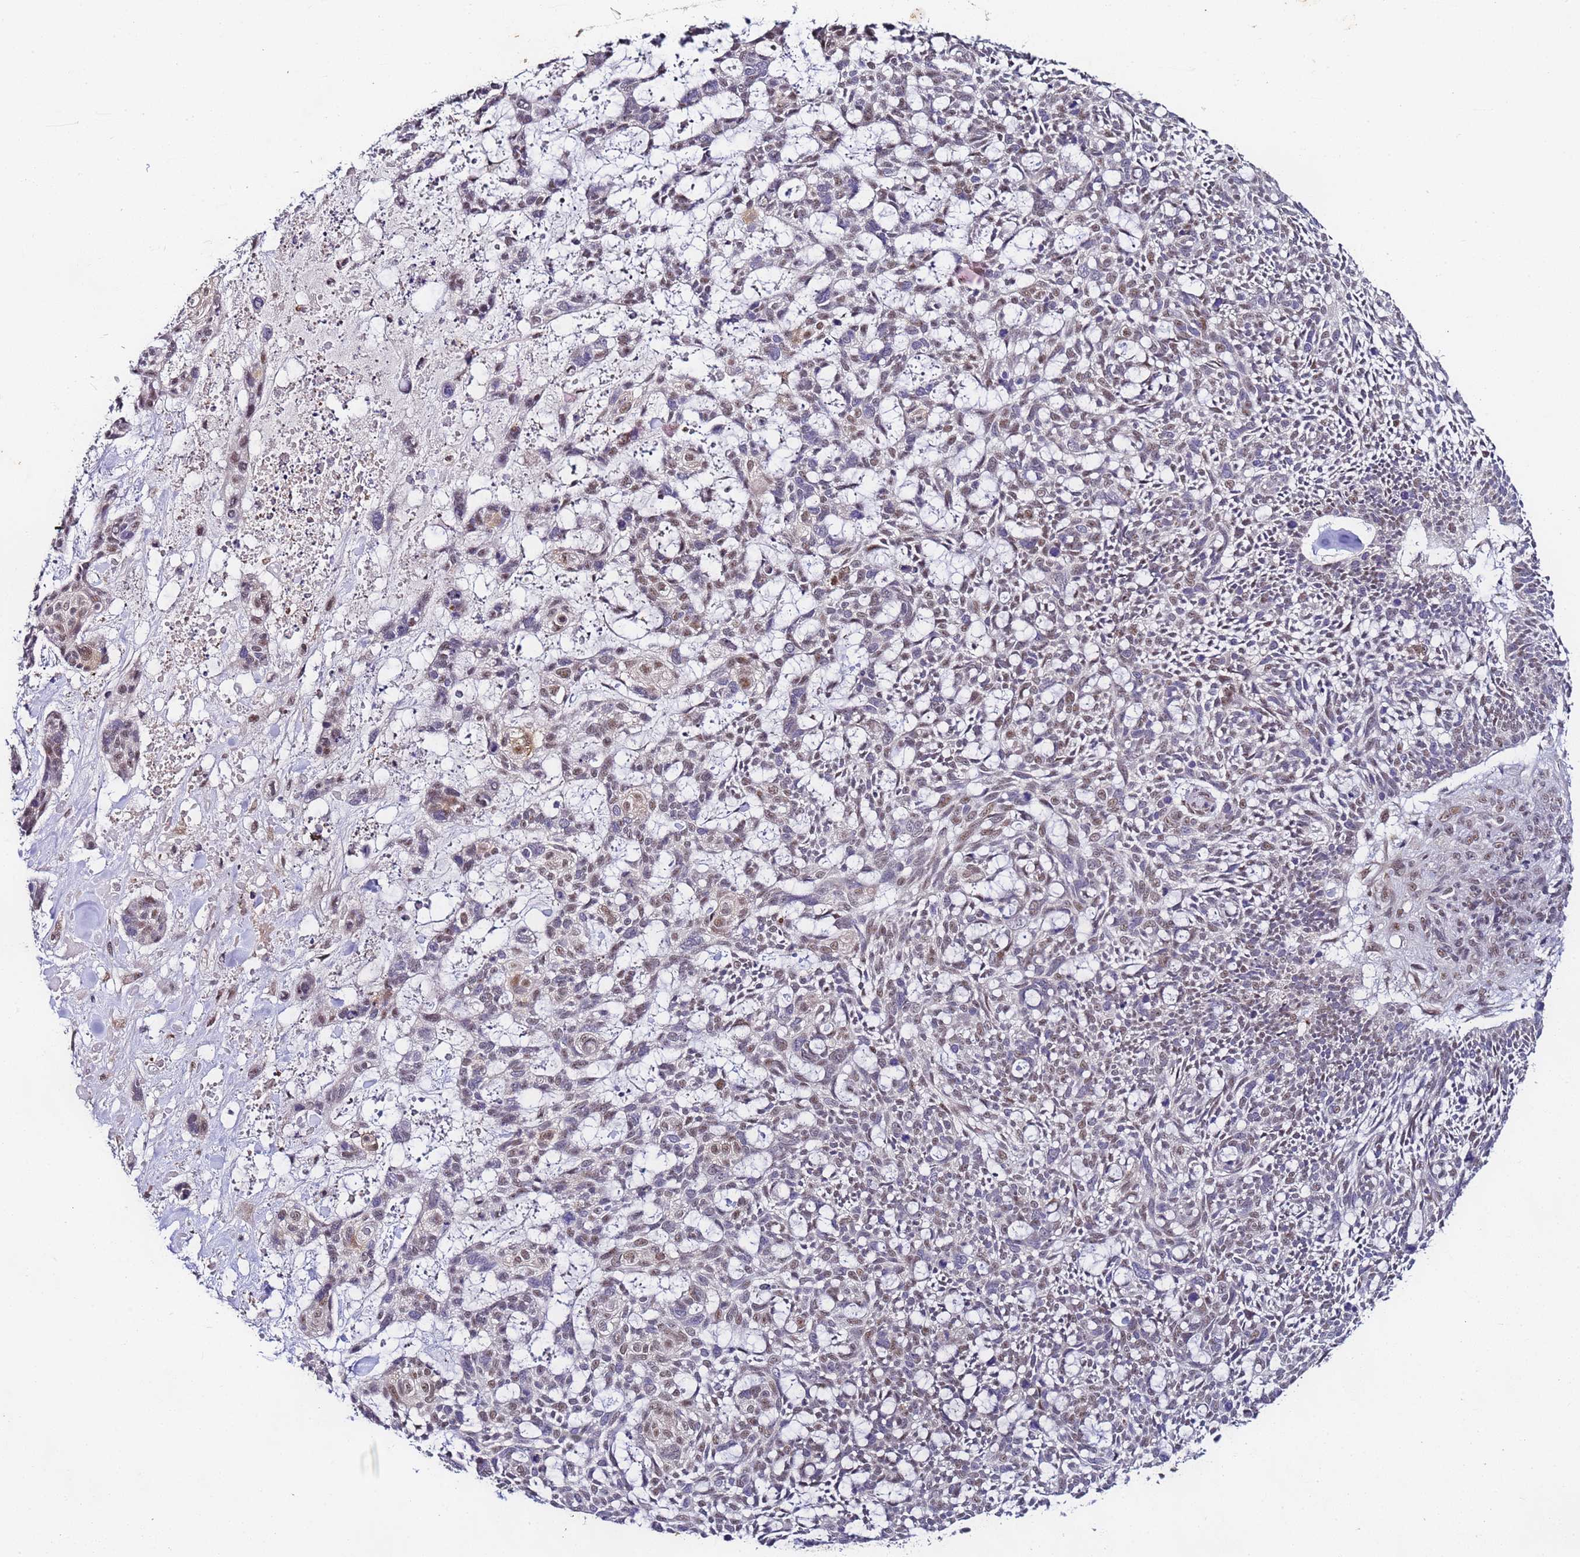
{"staining": {"intensity": "moderate", "quantity": "25%-75%", "location": "nuclear"}, "tissue": "skin cancer", "cell_type": "Tumor cells", "image_type": "cancer", "snomed": [{"axis": "morphology", "description": "Basal cell carcinoma"}, {"axis": "topography", "description": "Skin"}], "caption": "Human skin cancer stained with a brown dye shows moderate nuclear positive positivity in about 25%-75% of tumor cells.", "gene": "FNBP4", "patient": {"sex": "male", "age": 88}}